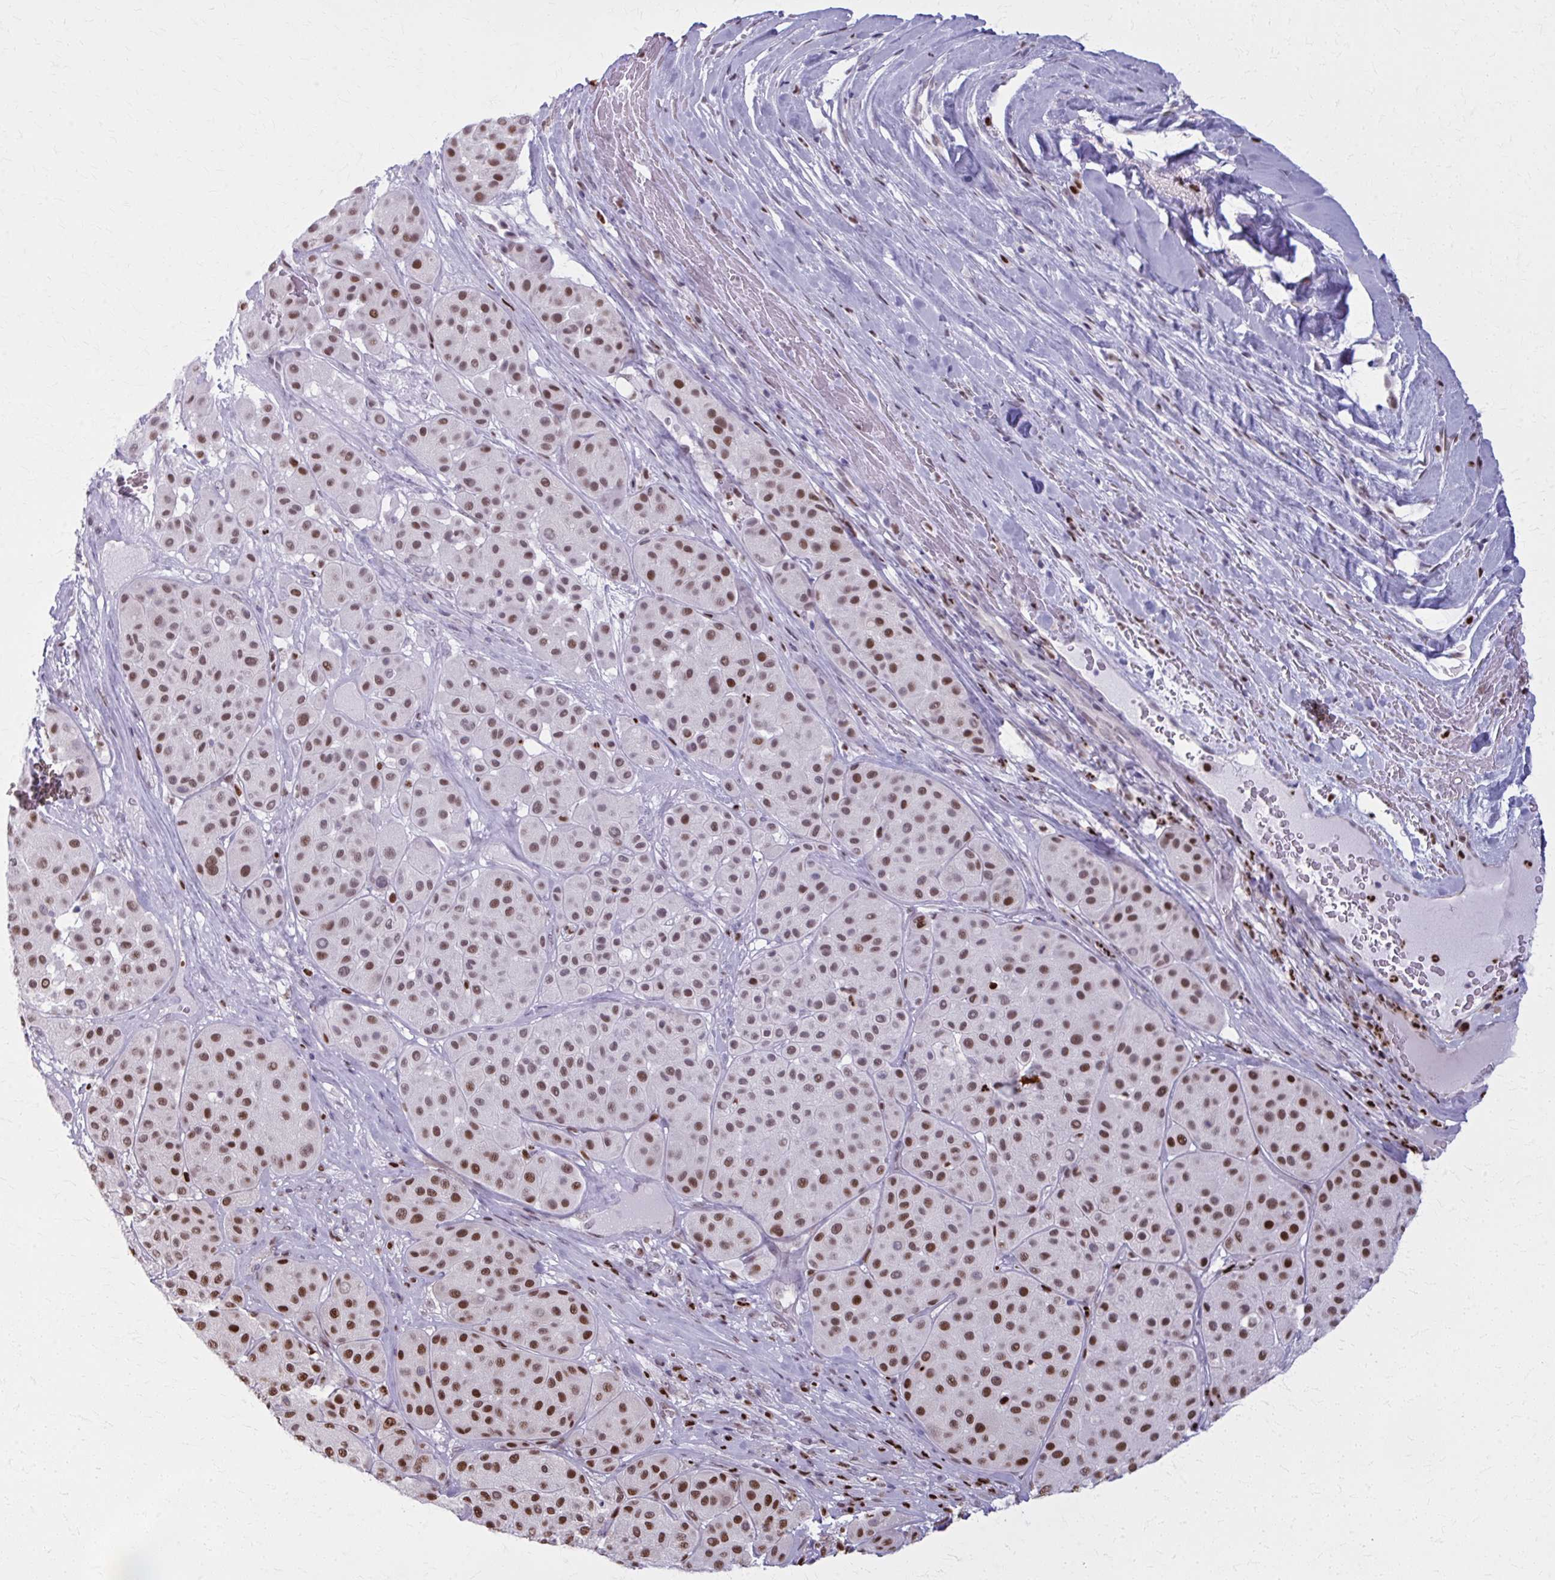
{"staining": {"intensity": "strong", "quantity": ">75%", "location": "nuclear"}, "tissue": "melanoma", "cell_type": "Tumor cells", "image_type": "cancer", "snomed": [{"axis": "morphology", "description": "Malignant melanoma, Metastatic site"}, {"axis": "topography", "description": "Smooth muscle"}], "caption": "A brown stain shows strong nuclear expression of a protein in human melanoma tumor cells.", "gene": "ZNF559", "patient": {"sex": "male", "age": 41}}